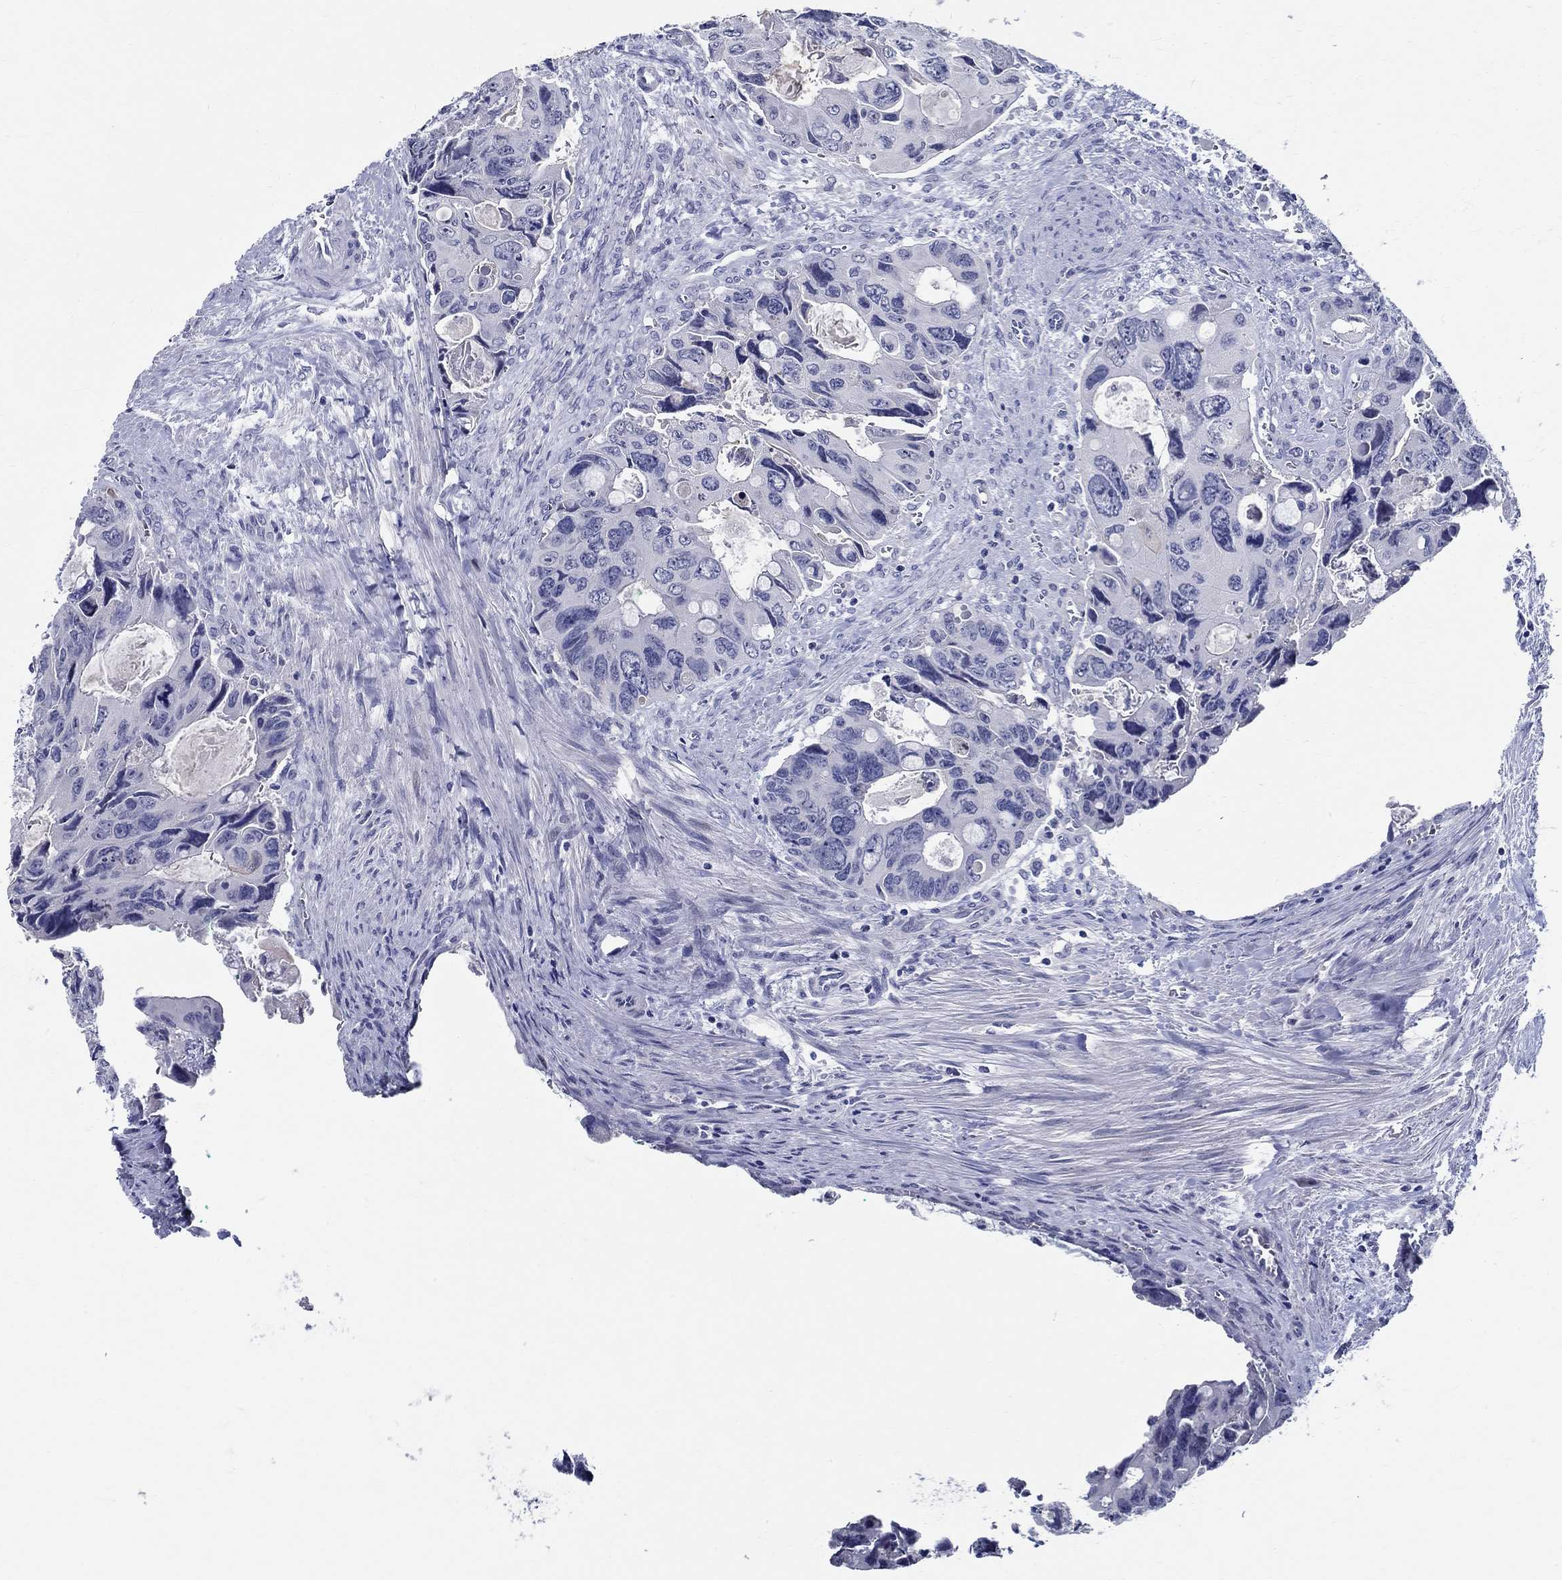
{"staining": {"intensity": "negative", "quantity": "none", "location": "none"}, "tissue": "colorectal cancer", "cell_type": "Tumor cells", "image_type": "cancer", "snomed": [{"axis": "morphology", "description": "Adenocarcinoma, NOS"}, {"axis": "topography", "description": "Rectum"}], "caption": "Immunohistochemistry micrograph of human adenocarcinoma (colorectal) stained for a protein (brown), which displays no positivity in tumor cells.", "gene": "CETN1", "patient": {"sex": "male", "age": 62}}